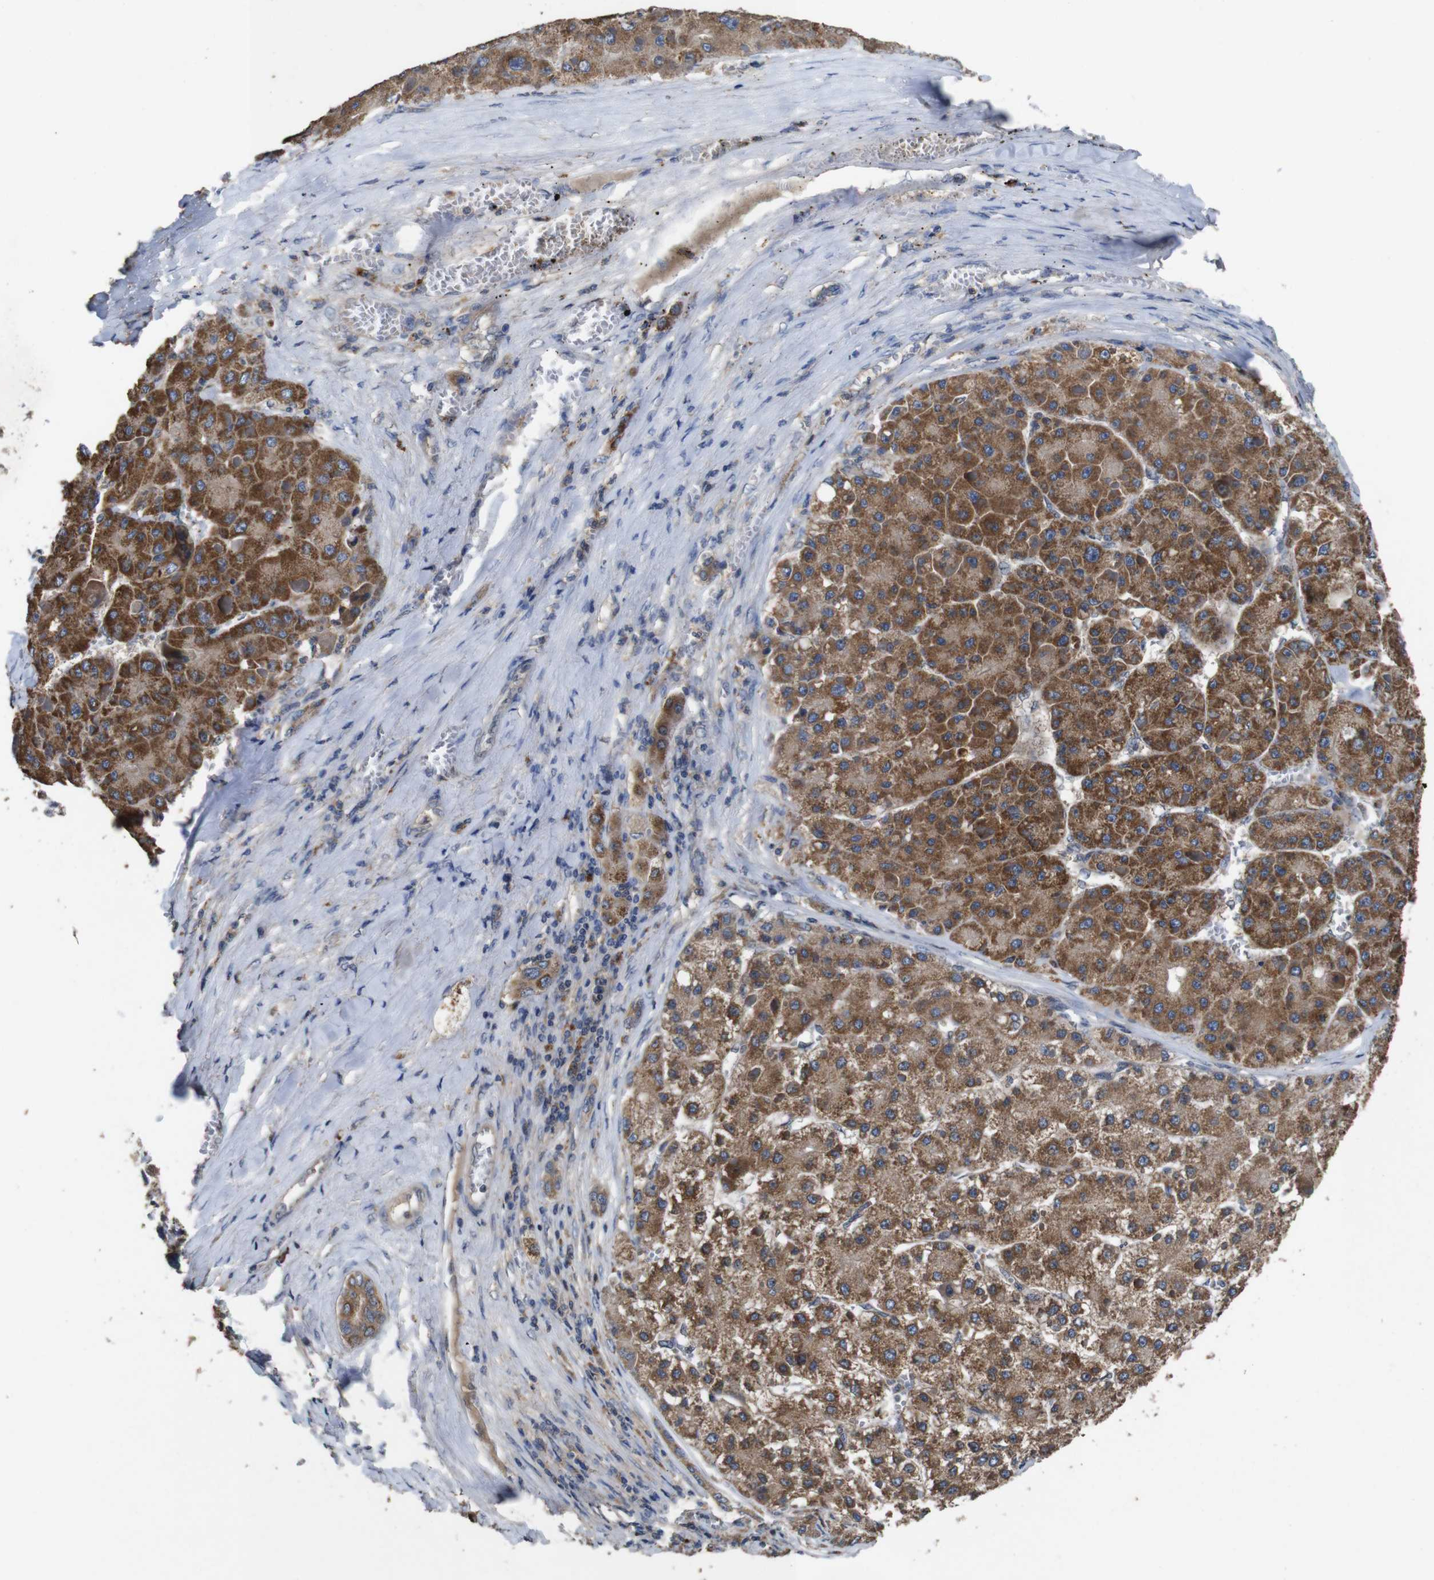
{"staining": {"intensity": "moderate", "quantity": ">75%", "location": "cytoplasmic/membranous"}, "tissue": "liver cancer", "cell_type": "Tumor cells", "image_type": "cancer", "snomed": [{"axis": "morphology", "description": "Carcinoma, Hepatocellular, NOS"}, {"axis": "topography", "description": "Liver"}], "caption": "Immunohistochemical staining of human liver cancer (hepatocellular carcinoma) reveals moderate cytoplasmic/membranous protein staining in approximately >75% of tumor cells.", "gene": "GLIPR1", "patient": {"sex": "female", "age": 73}}